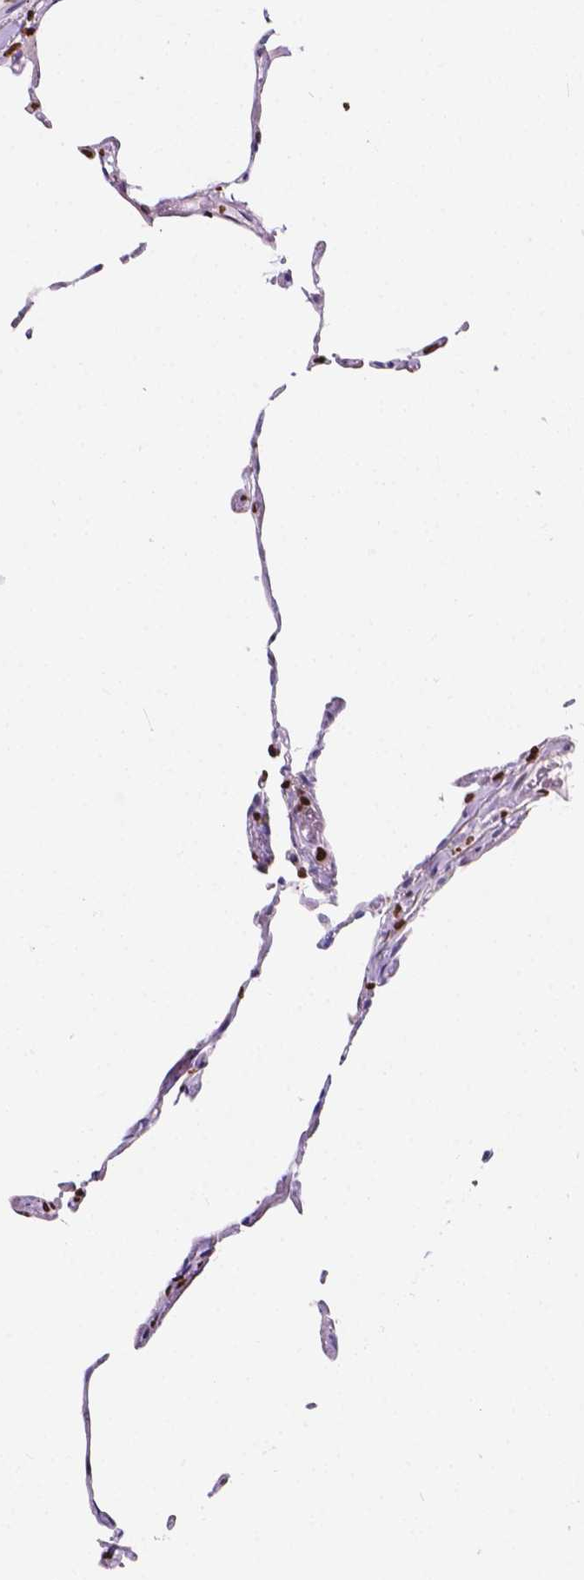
{"staining": {"intensity": "strong", "quantity": "<25%", "location": "nuclear"}, "tissue": "lung", "cell_type": "Alveolar cells", "image_type": "normal", "snomed": [{"axis": "morphology", "description": "Normal tissue, NOS"}, {"axis": "topography", "description": "Lung"}], "caption": "Protein staining displays strong nuclear staining in about <25% of alveolar cells in benign lung.", "gene": "CBY3", "patient": {"sex": "female", "age": 57}}